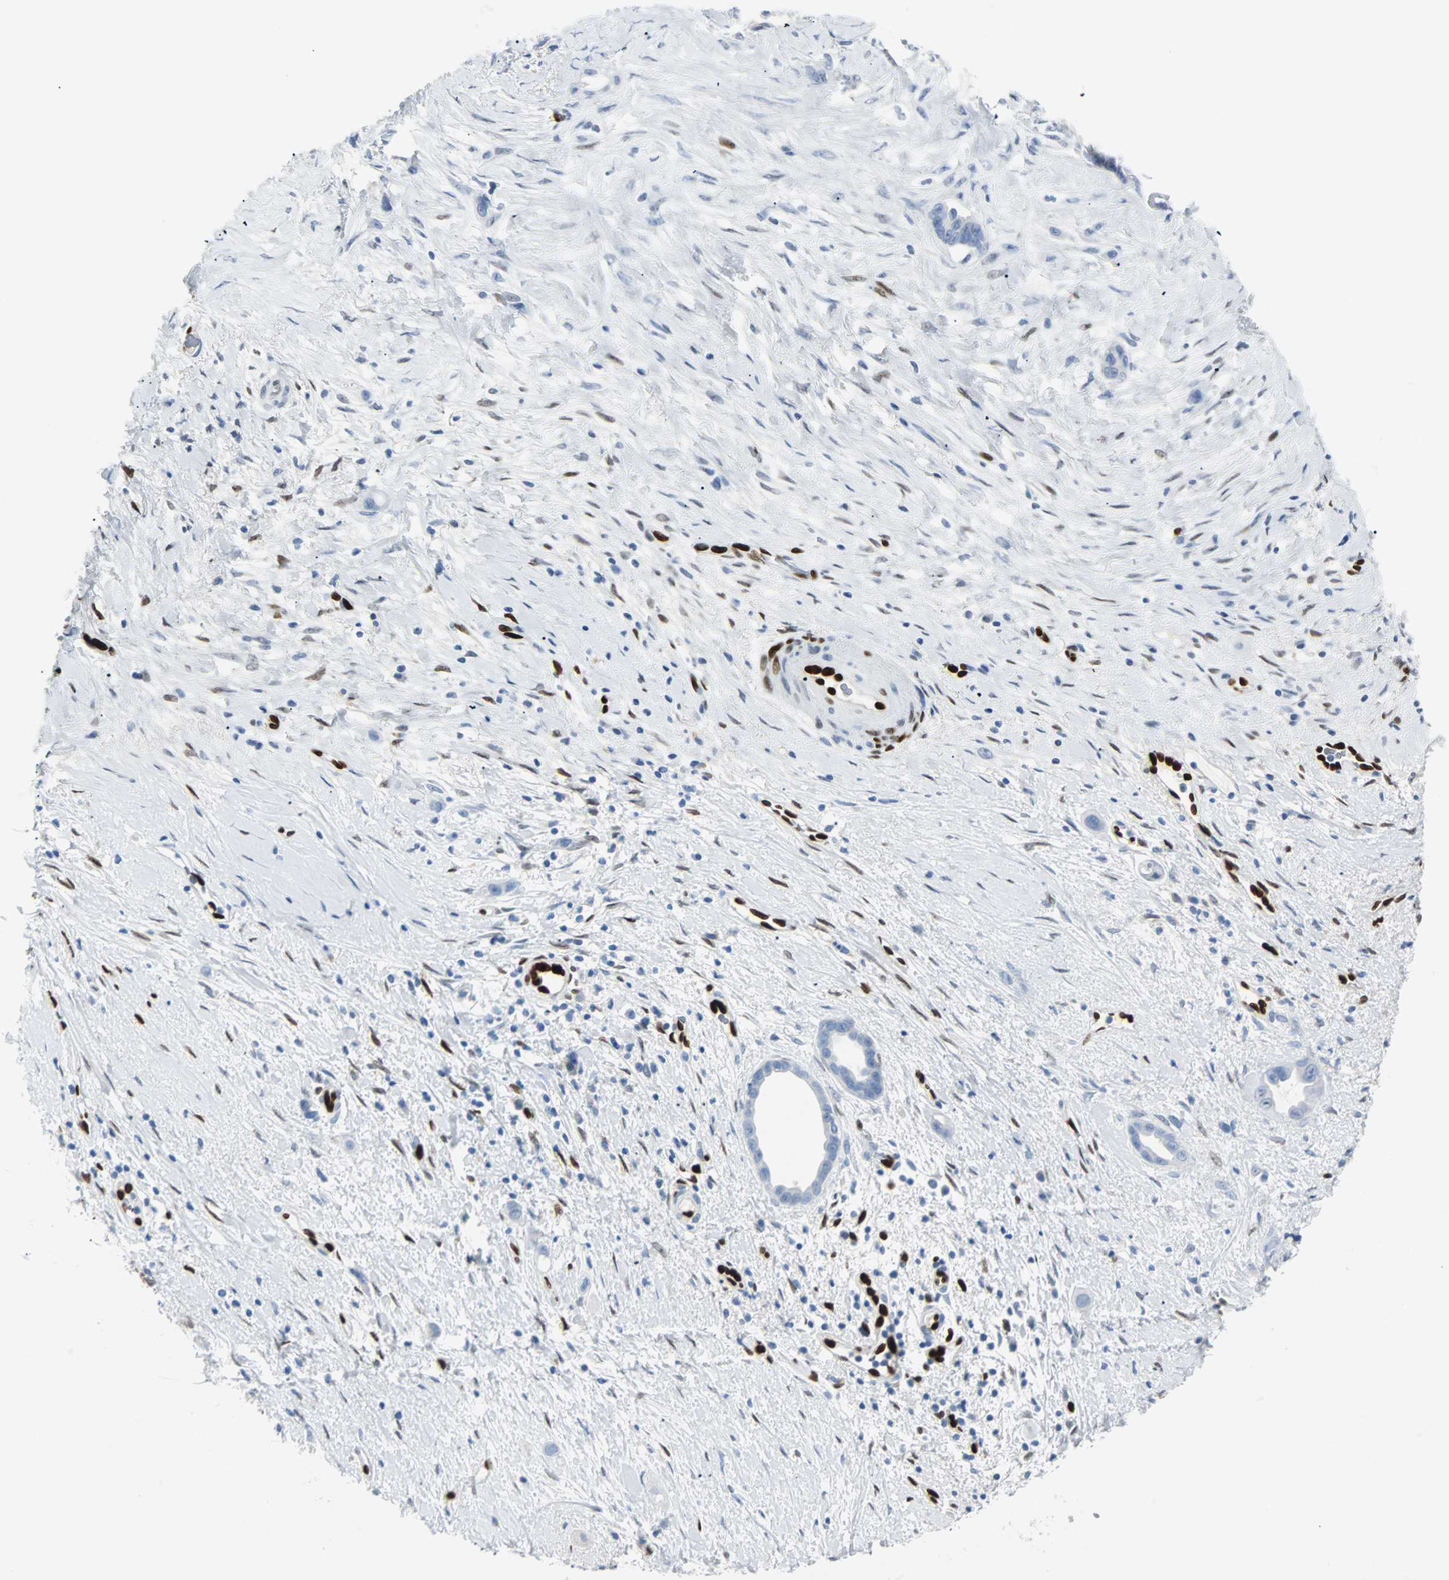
{"staining": {"intensity": "negative", "quantity": "none", "location": "none"}, "tissue": "liver cancer", "cell_type": "Tumor cells", "image_type": "cancer", "snomed": [{"axis": "morphology", "description": "Cholangiocarcinoma"}, {"axis": "topography", "description": "Liver"}], "caption": "Micrograph shows no protein staining in tumor cells of liver cancer (cholangiocarcinoma) tissue.", "gene": "IL33", "patient": {"sex": "female", "age": 65}}